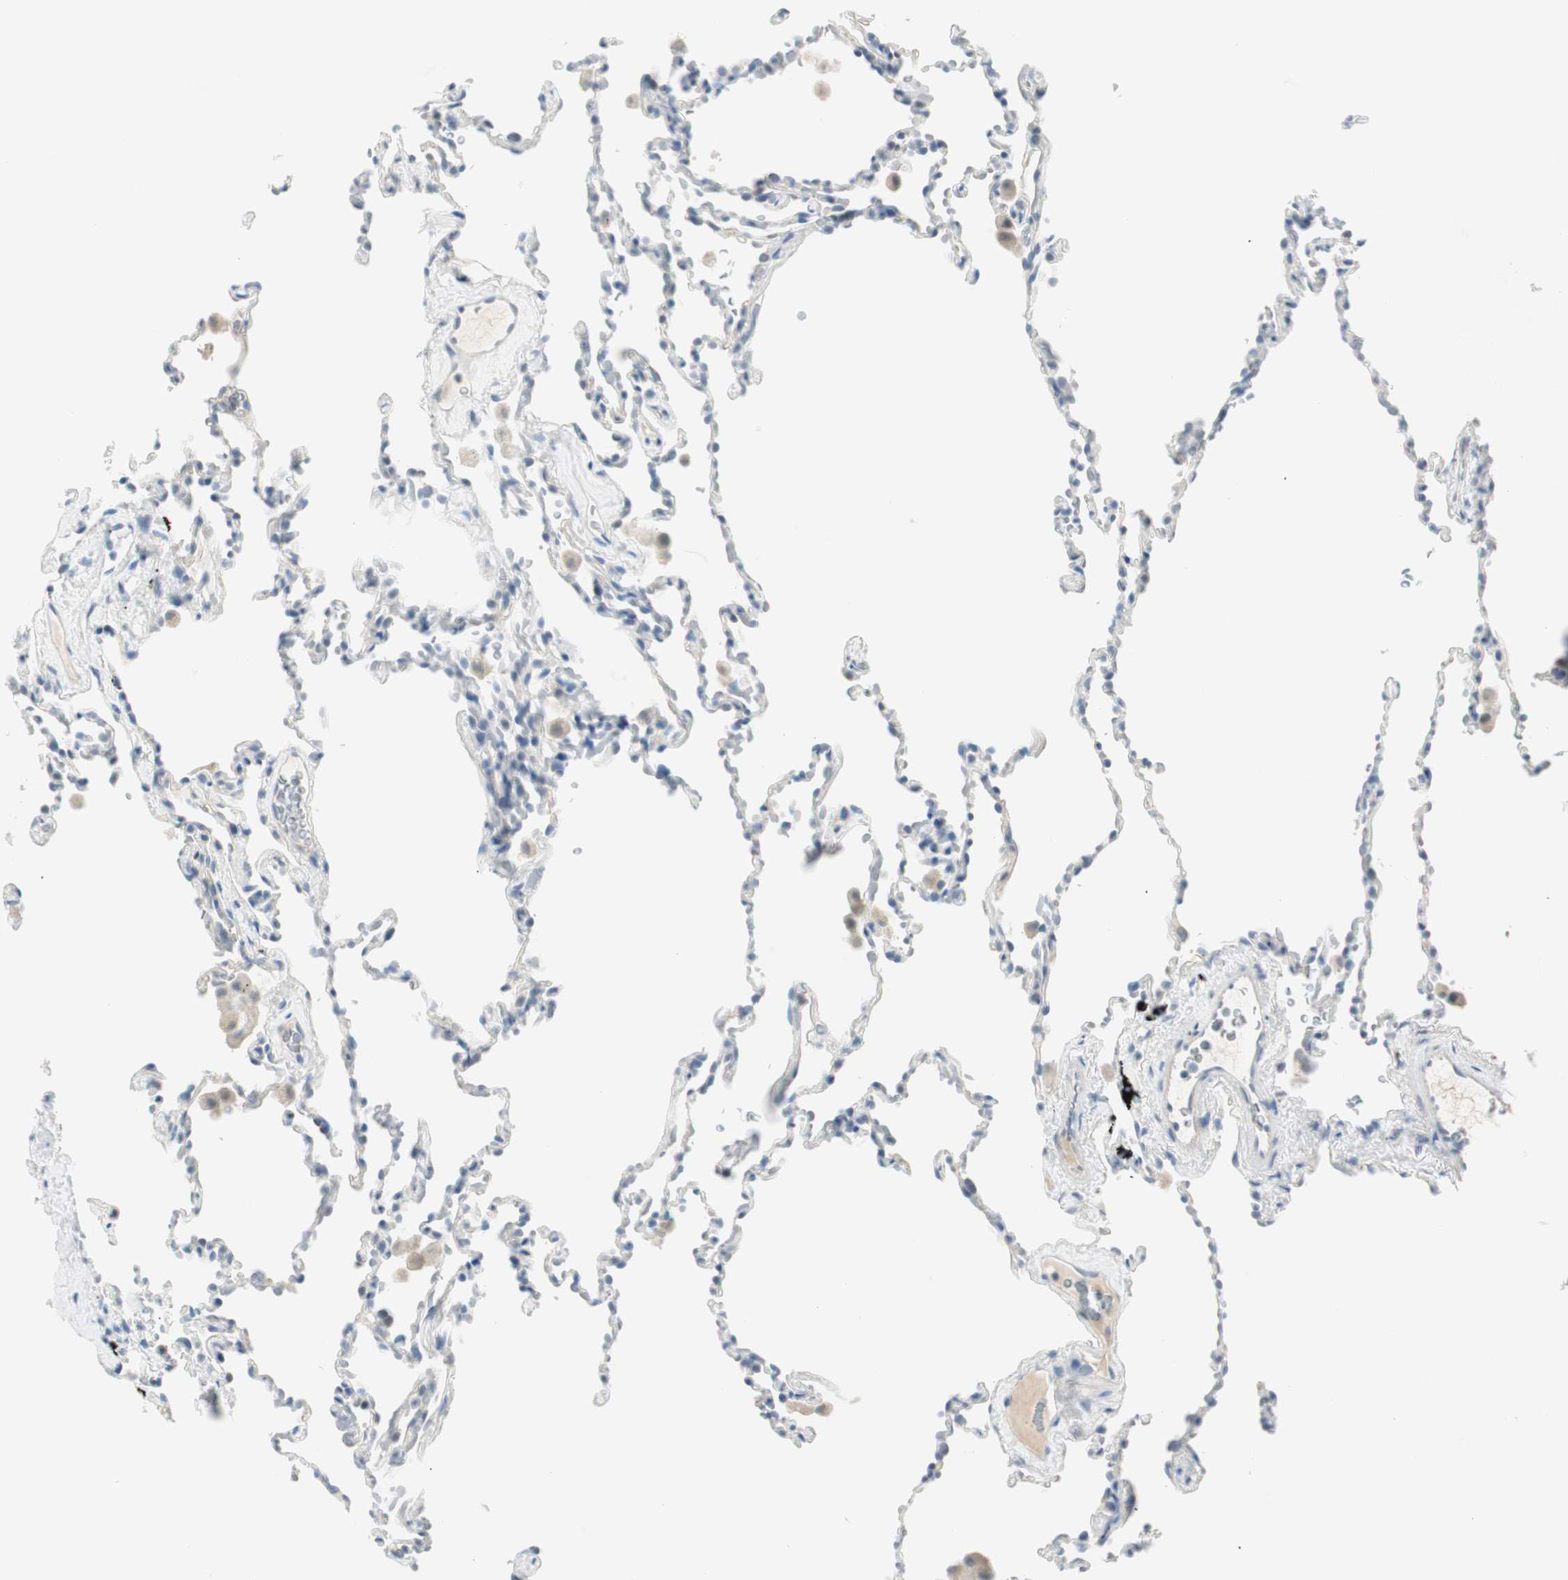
{"staining": {"intensity": "negative", "quantity": "none", "location": "none"}, "tissue": "lung", "cell_type": "Alveolar cells", "image_type": "normal", "snomed": [{"axis": "morphology", "description": "Normal tissue, NOS"}, {"axis": "morphology", "description": "Soft tissue tumor metastatic"}, {"axis": "topography", "description": "Lung"}], "caption": "Immunohistochemistry (IHC) of benign lung shows no positivity in alveolar cells.", "gene": "MLLT10", "patient": {"sex": "male", "age": 59}}